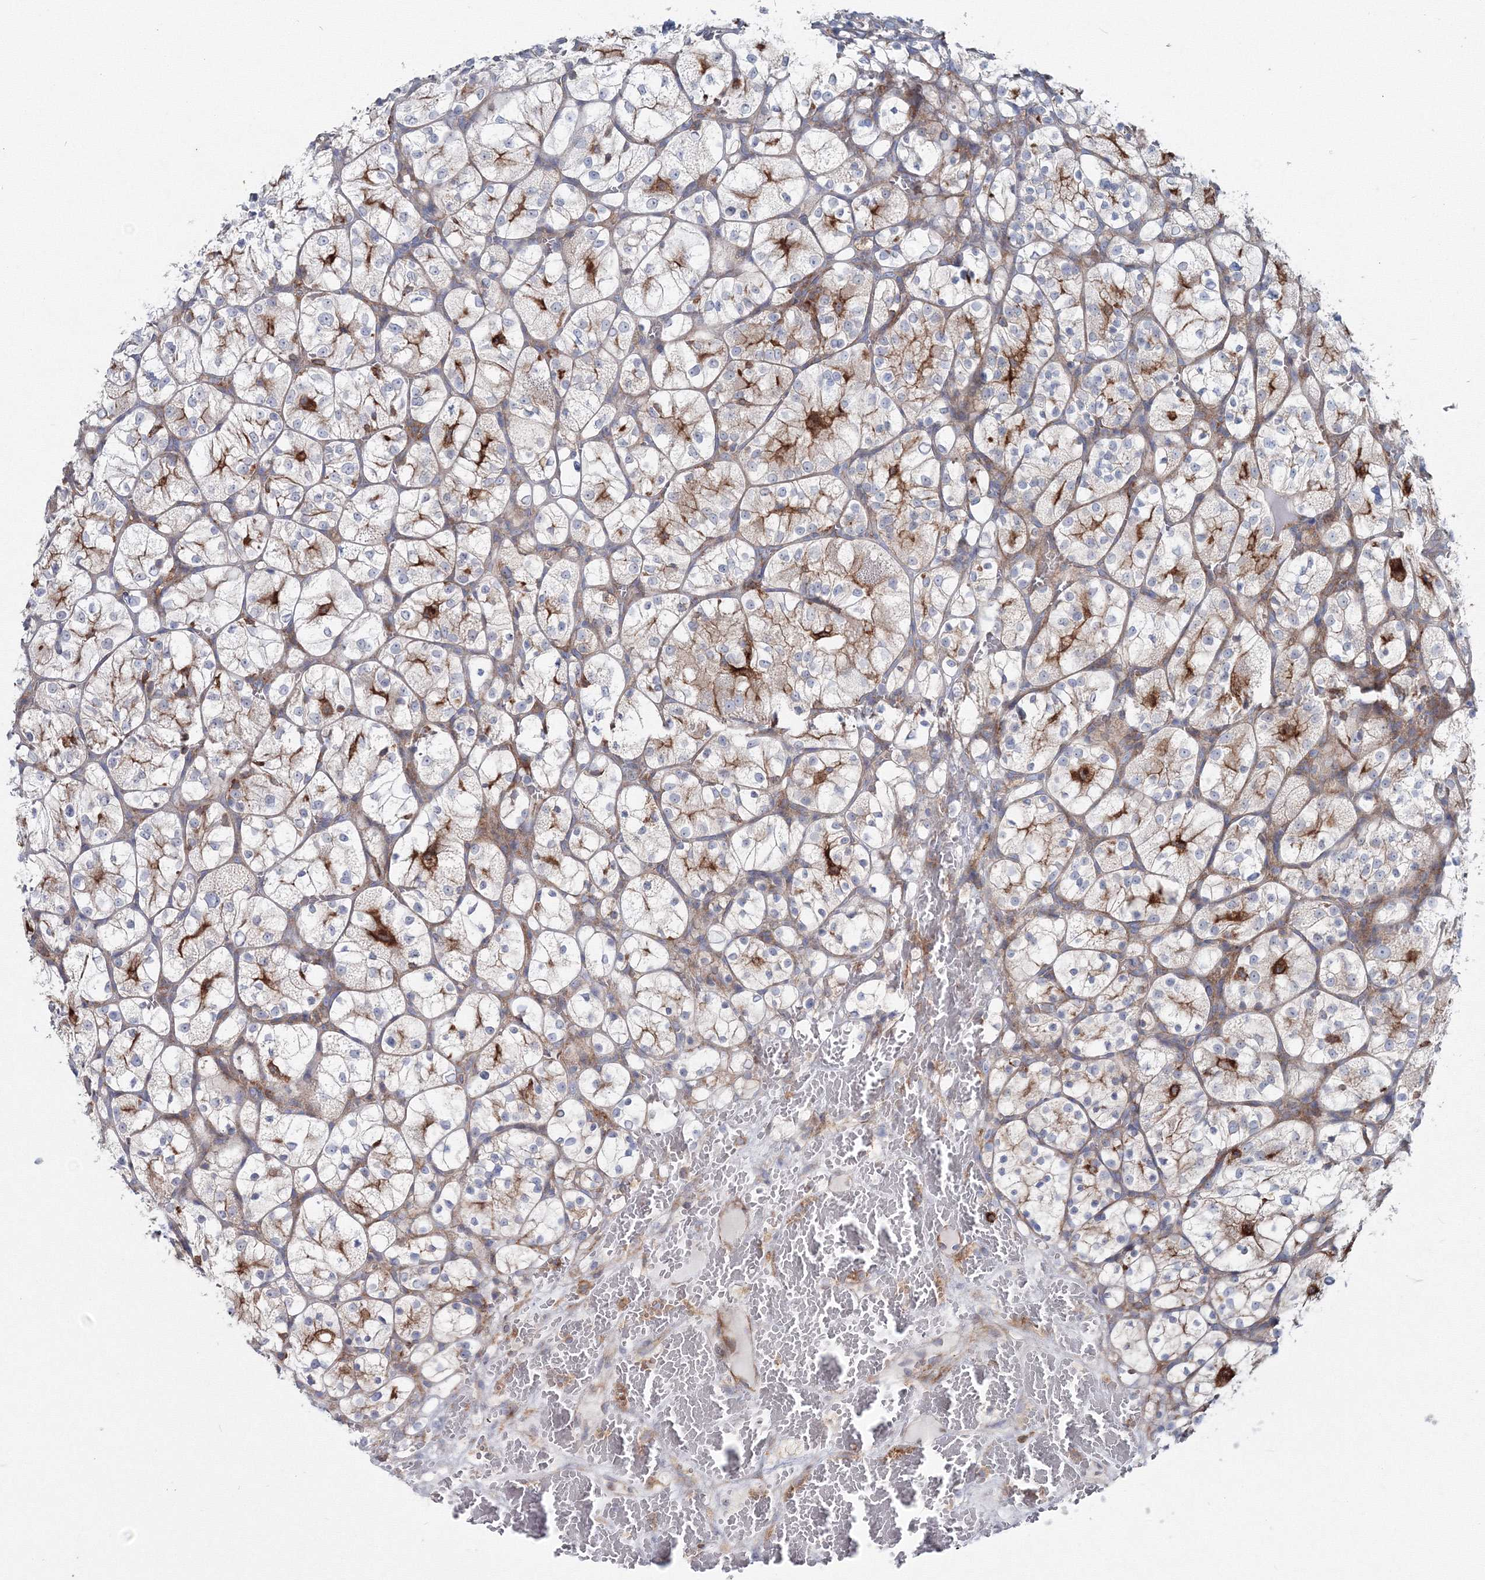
{"staining": {"intensity": "moderate", "quantity": "<25%", "location": "cytoplasmic/membranous"}, "tissue": "renal cancer", "cell_type": "Tumor cells", "image_type": "cancer", "snomed": [{"axis": "morphology", "description": "Adenocarcinoma, NOS"}, {"axis": "topography", "description": "Kidney"}], "caption": "Immunohistochemistry (IHC) micrograph of neoplastic tissue: human renal cancer stained using immunohistochemistry reveals low levels of moderate protein expression localized specifically in the cytoplasmic/membranous of tumor cells, appearing as a cytoplasmic/membranous brown color.", "gene": "GGA2", "patient": {"sex": "female", "age": 69}}